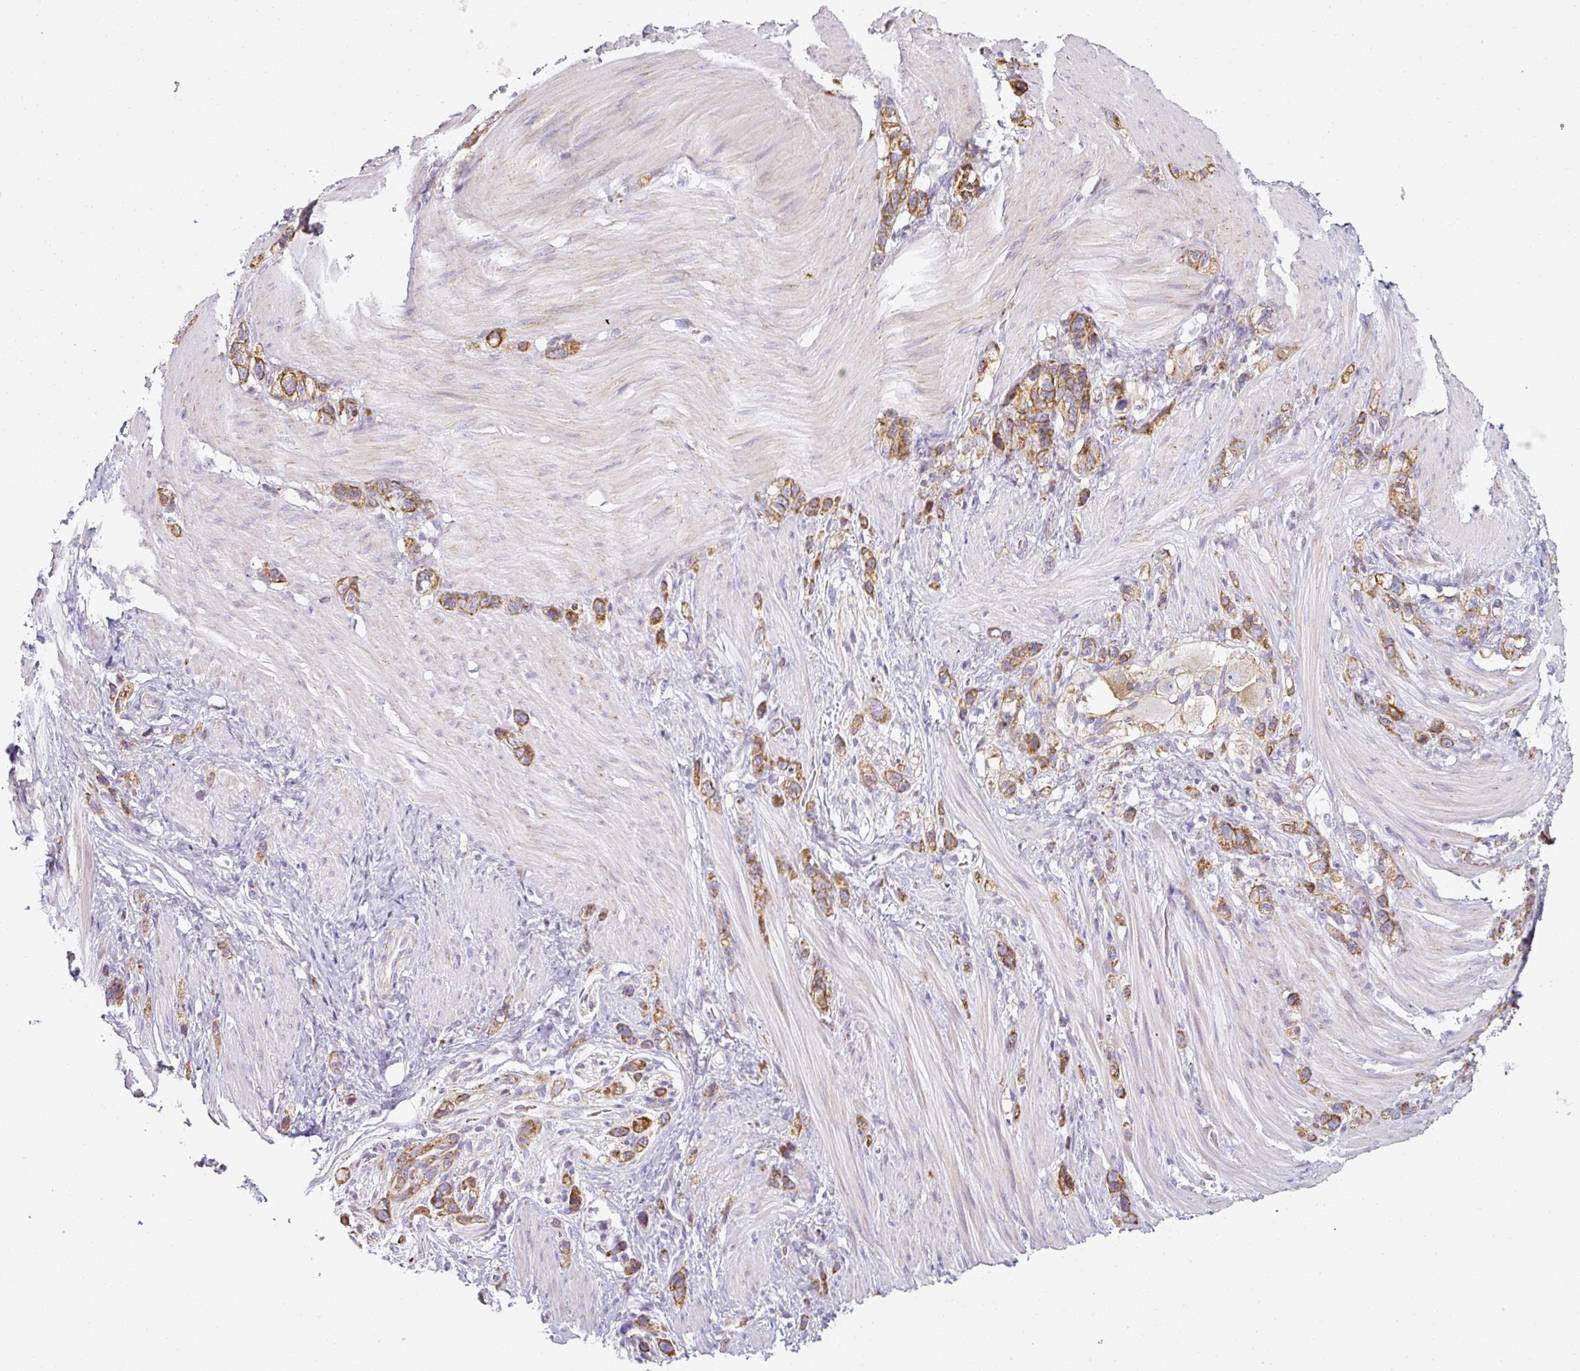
{"staining": {"intensity": "moderate", "quantity": ">75%", "location": "cytoplasmic/membranous"}, "tissue": "stomach cancer", "cell_type": "Tumor cells", "image_type": "cancer", "snomed": [{"axis": "morphology", "description": "Adenocarcinoma, NOS"}, {"axis": "topography", "description": "Stomach"}], "caption": "A brown stain highlights moderate cytoplasmic/membranous expression of a protein in stomach adenocarcinoma tumor cells. Nuclei are stained in blue.", "gene": "ANKRD18A", "patient": {"sex": "female", "age": 65}}